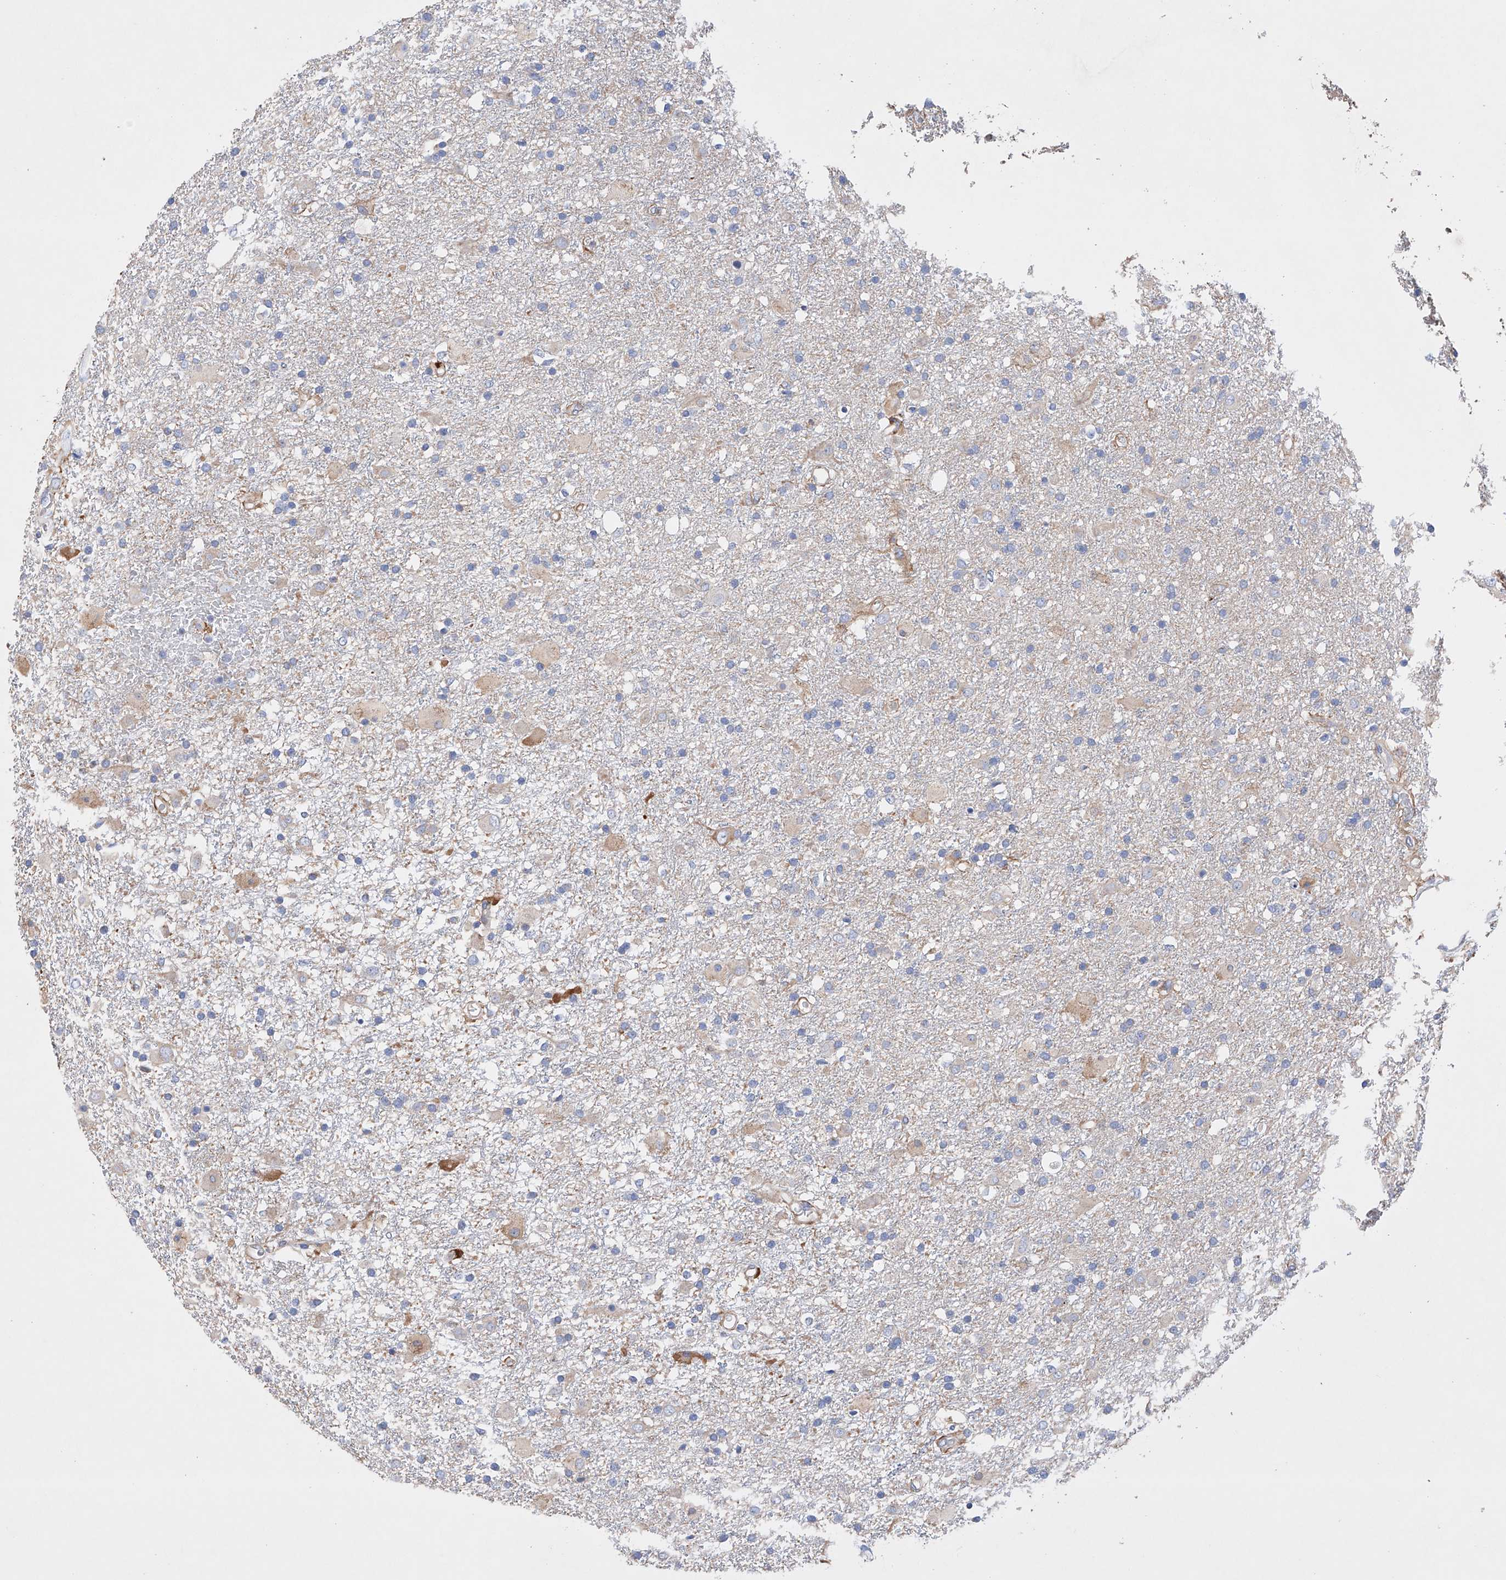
{"staining": {"intensity": "weak", "quantity": "<25%", "location": "cytoplasmic/membranous"}, "tissue": "glioma", "cell_type": "Tumor cells", "image_type": "cancer", "snomed": [{"axis": "morphology", "description": "Glioma, malignant, Low grade"}, {"axis": "topography", "description": "Brain"}], "caption": "Immunohistochemistry of human malignant low-grade glioma shows no expression in tumor cells. Nuclei are stained in blue.", "gene": "AFG1L", "patient": {"sex": "male", "age": 65}}